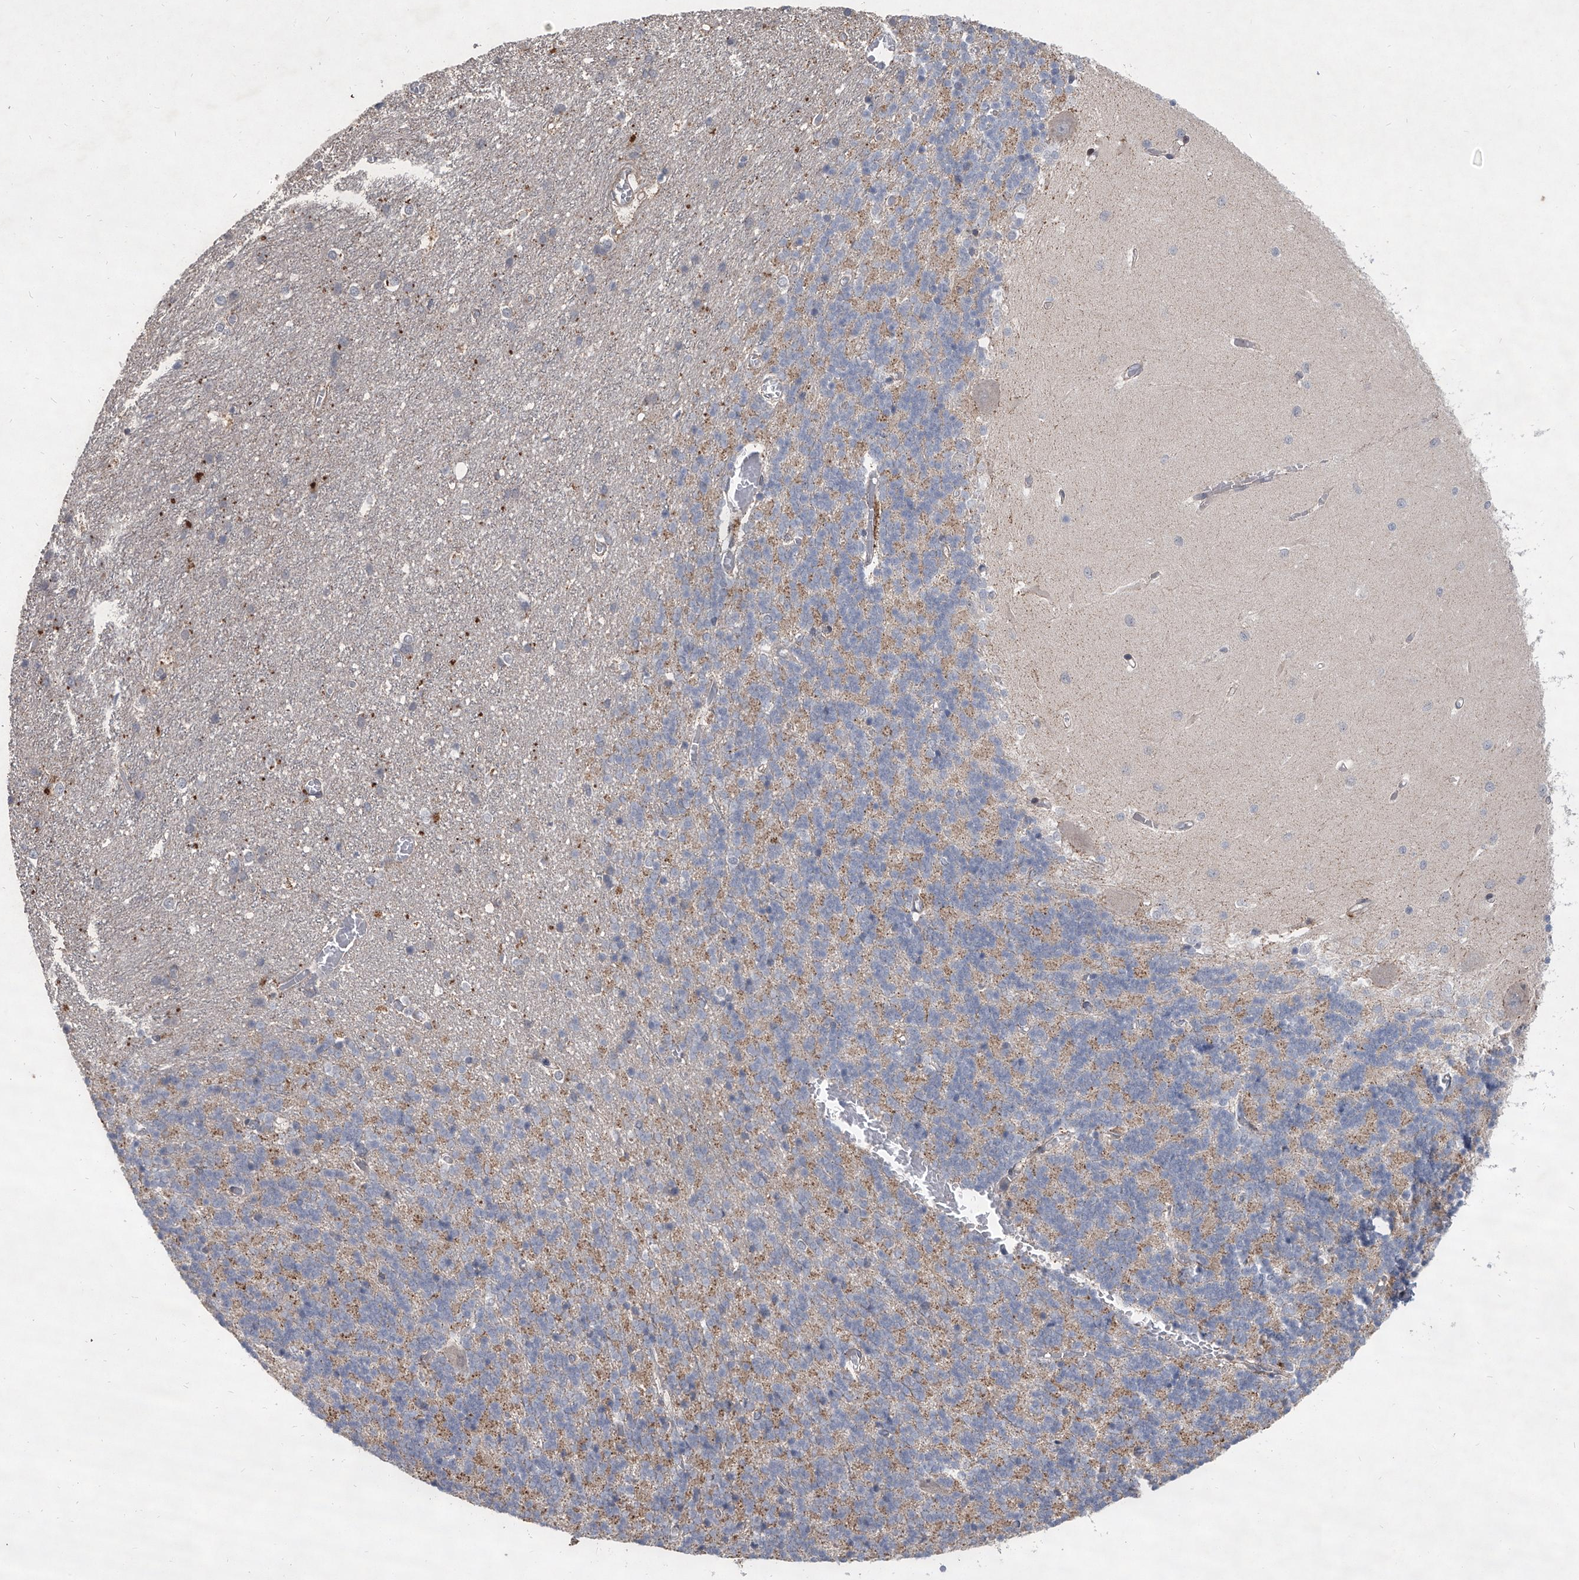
{"staining": {"intensity": "negative", "quantity": "none", "location": "none"}, "tissue": "cerebellum", "cell_type": "Cells in granular layer", "image_type": "normal", "snomed": [{"axis": "morphology", "description": "Normal tissue, NOS"}, {"axis": "topography", "description": "Cerebellum"}], "caption": "Immunohistochemistry micrograph of normal cerebellum stained for a protein (brown), which displays no staining in cells in granular layer.", "gene": "HEATR6", "patient": {"sex": "male", "age": 37}}